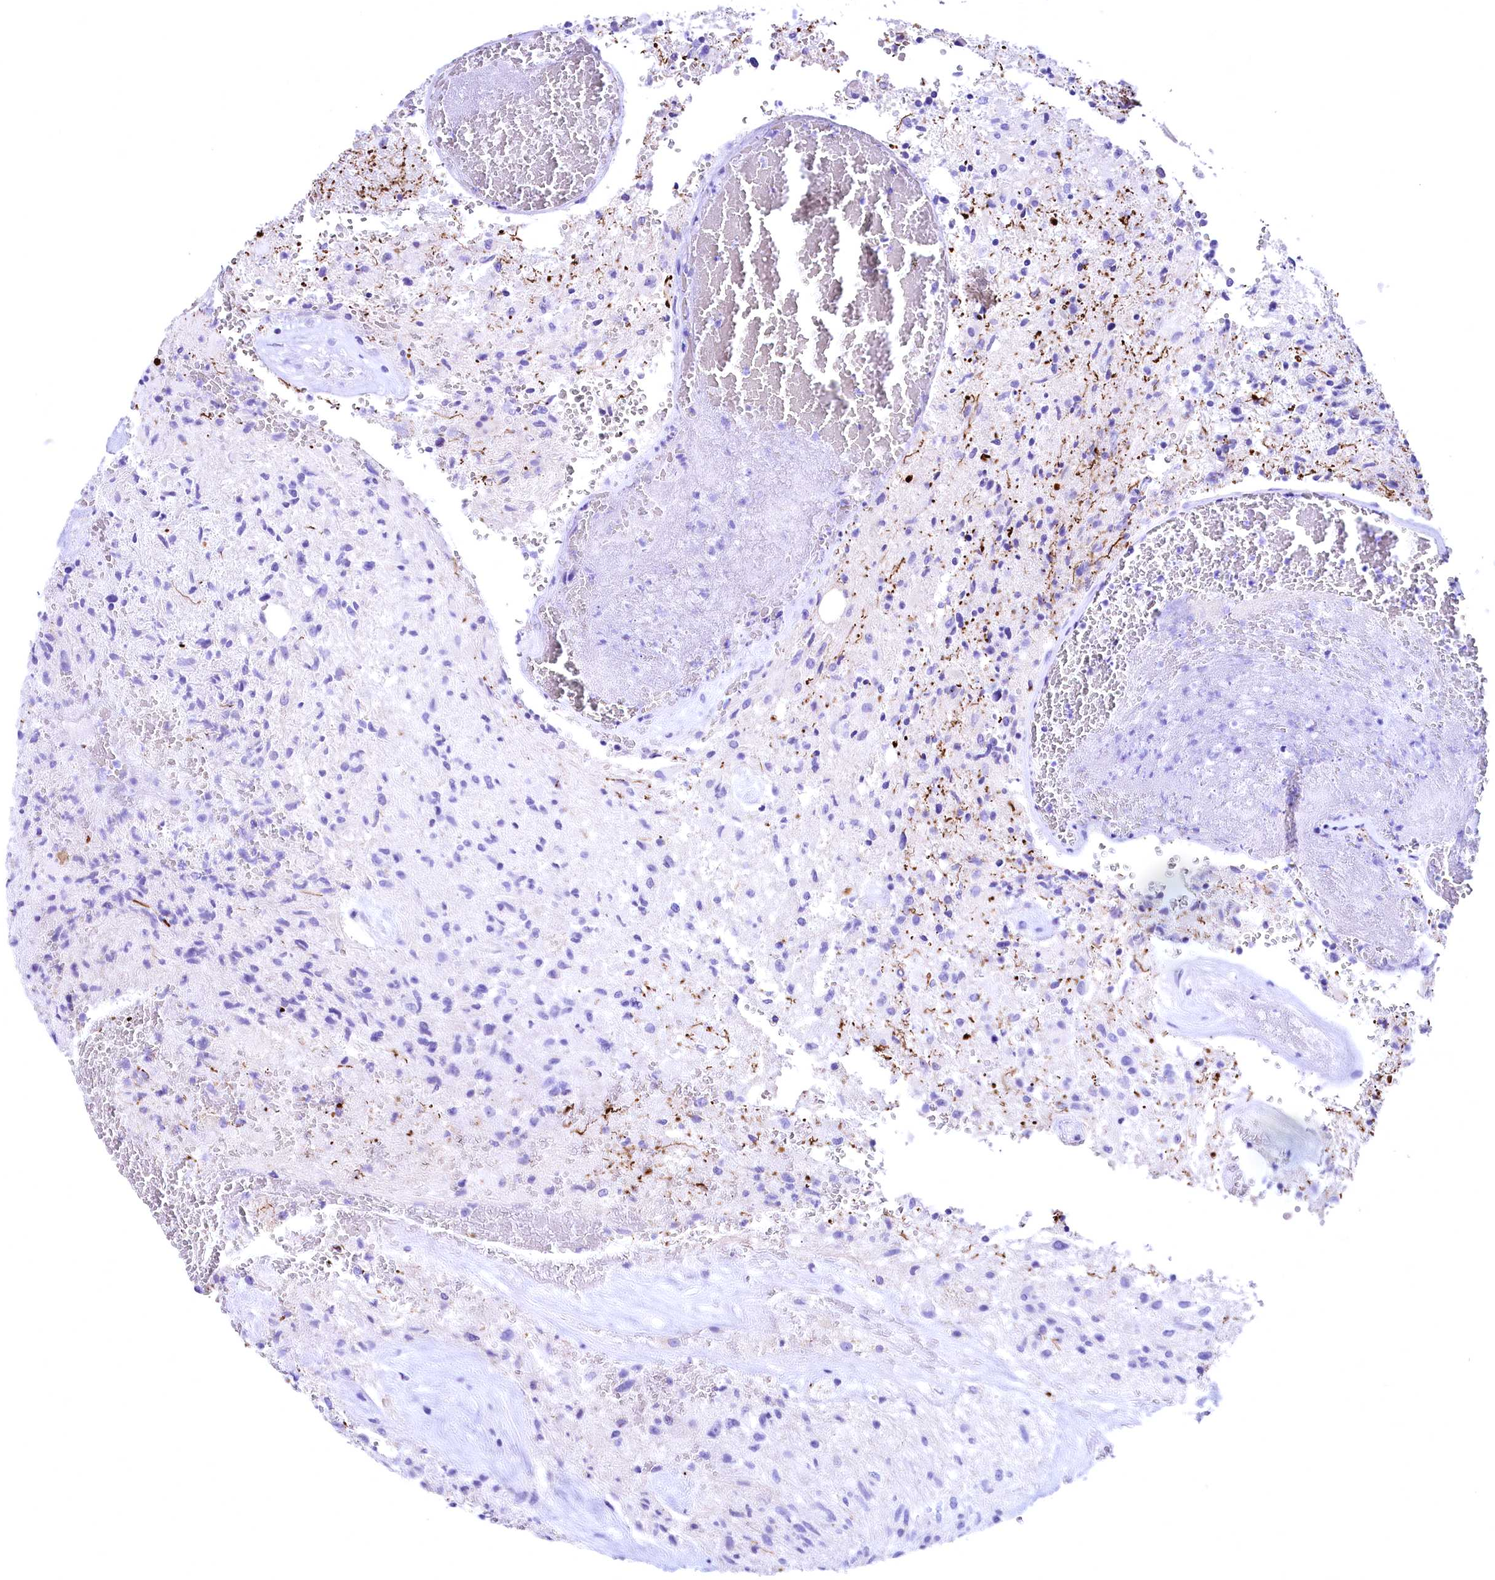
{"staining": {"intensity": "negative", "quantity": "none", "location": "none"}, "tissue": "glioma", "cell_type": "Tumor cells", "image_type": "cancer", "snomed": [{"axis": "morphology", "description": "Glioma, malignant, High grade"}, {"axis": "topography", "description": "Brain"}], "caption": "Immunohistochemical staining of human malignant glioma (high-grade) exhibits no significant positivity in tumor cells. Nuclei are stained in blue.", "gene": "SKIDA1", "patient": {"sex": "male", "age": 56}}